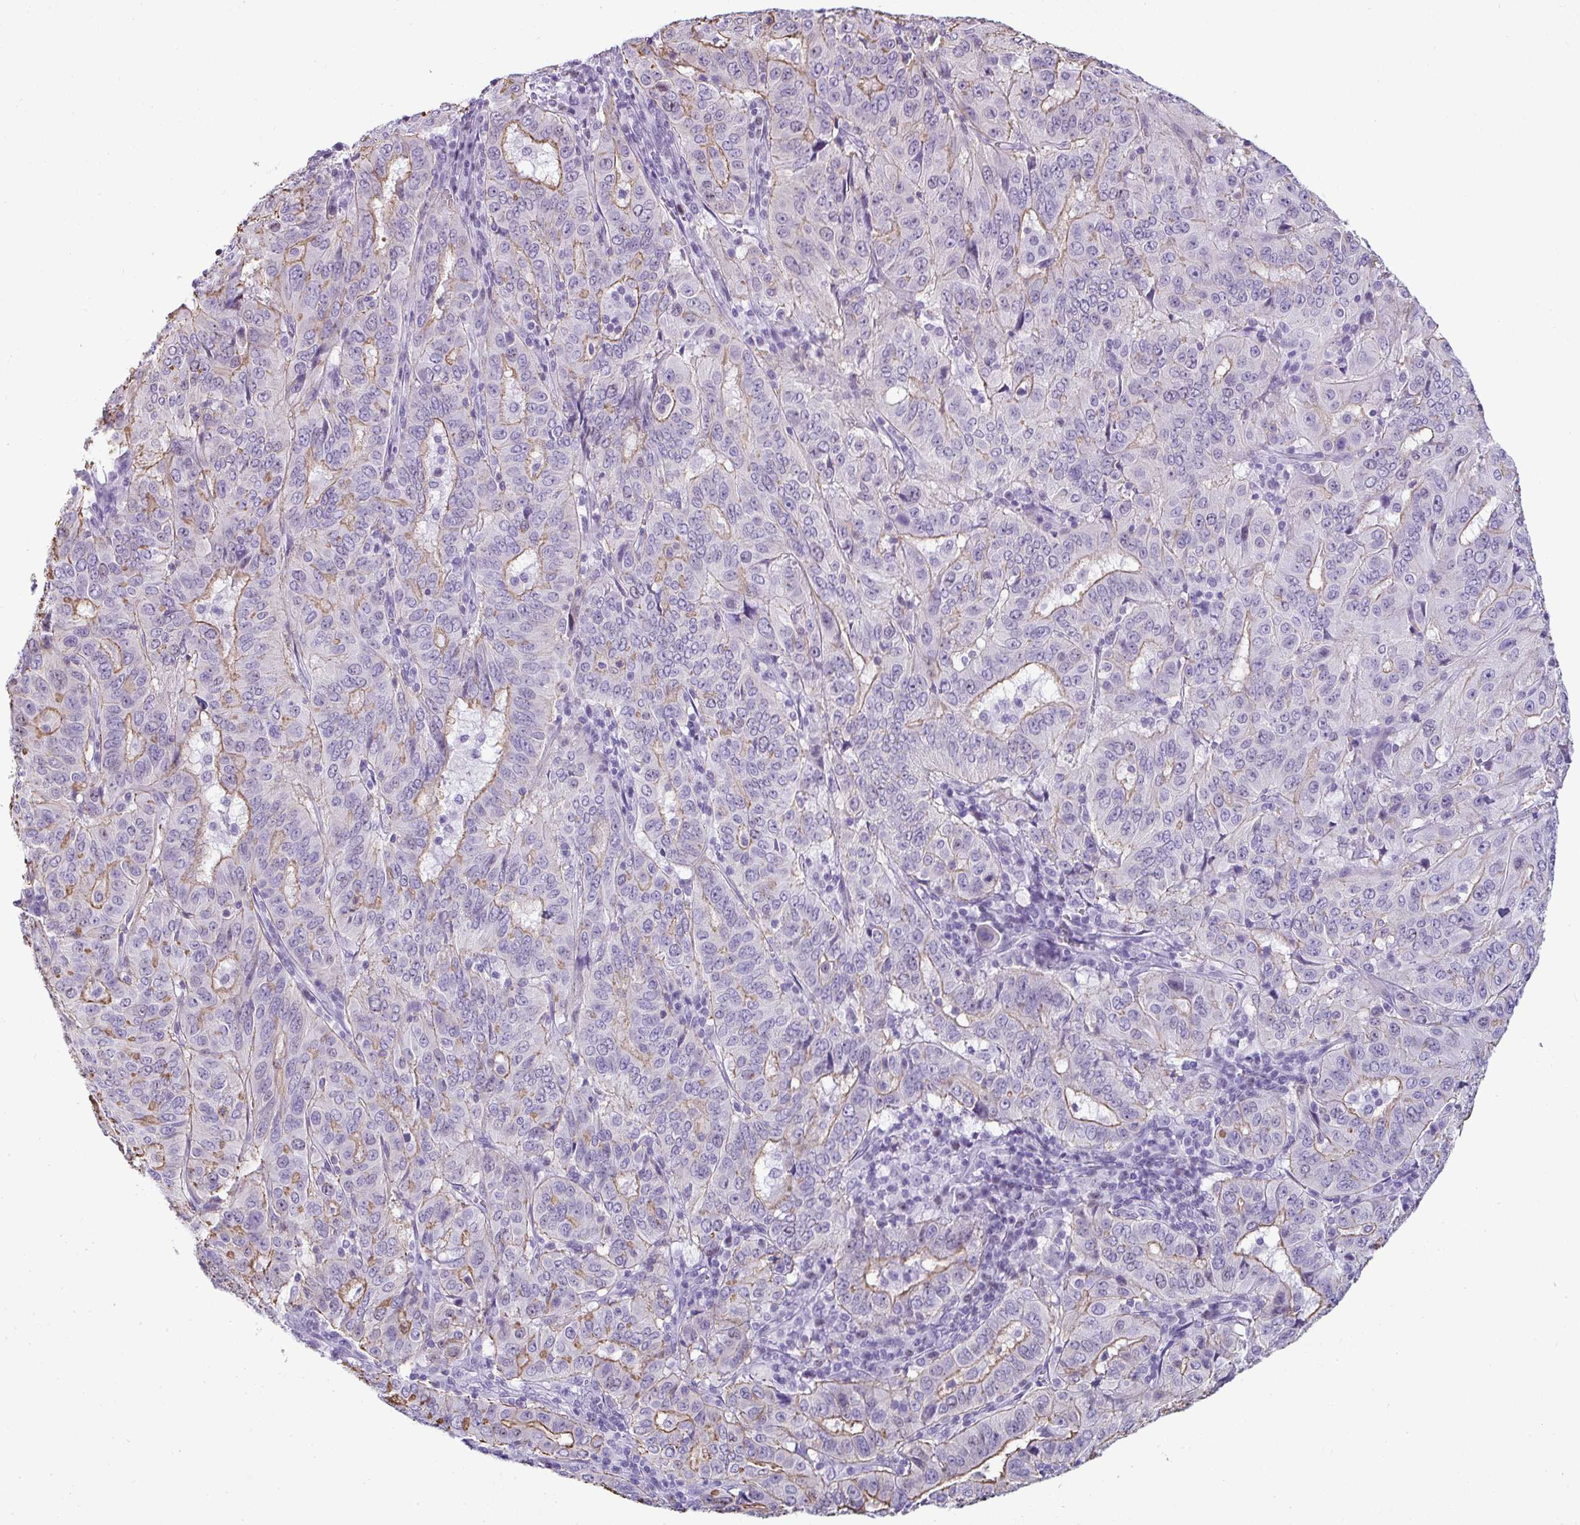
{"staining": {"intensity": "moderate", "quantity": "25%-75%", "location": "cytoplasmic/membranous"}, "tissue": "pancreatic cancer", "cell_type": "Tumor cells", "image_type": "cancer", "snomed": [{"axis": "morphology", "description": "Adenocarcinoma, NOS"}, {"axis": "topography", "description": "Pancreas"}], "caption": "This is a photomicrograph of immunohistochemistry staining of pancreatic cancer, which shows moderate expression in the cytoplasmic/membranous of tumor cells.", "gene": "SUZ12", "patient": {"sex": "male", "age": 63}}